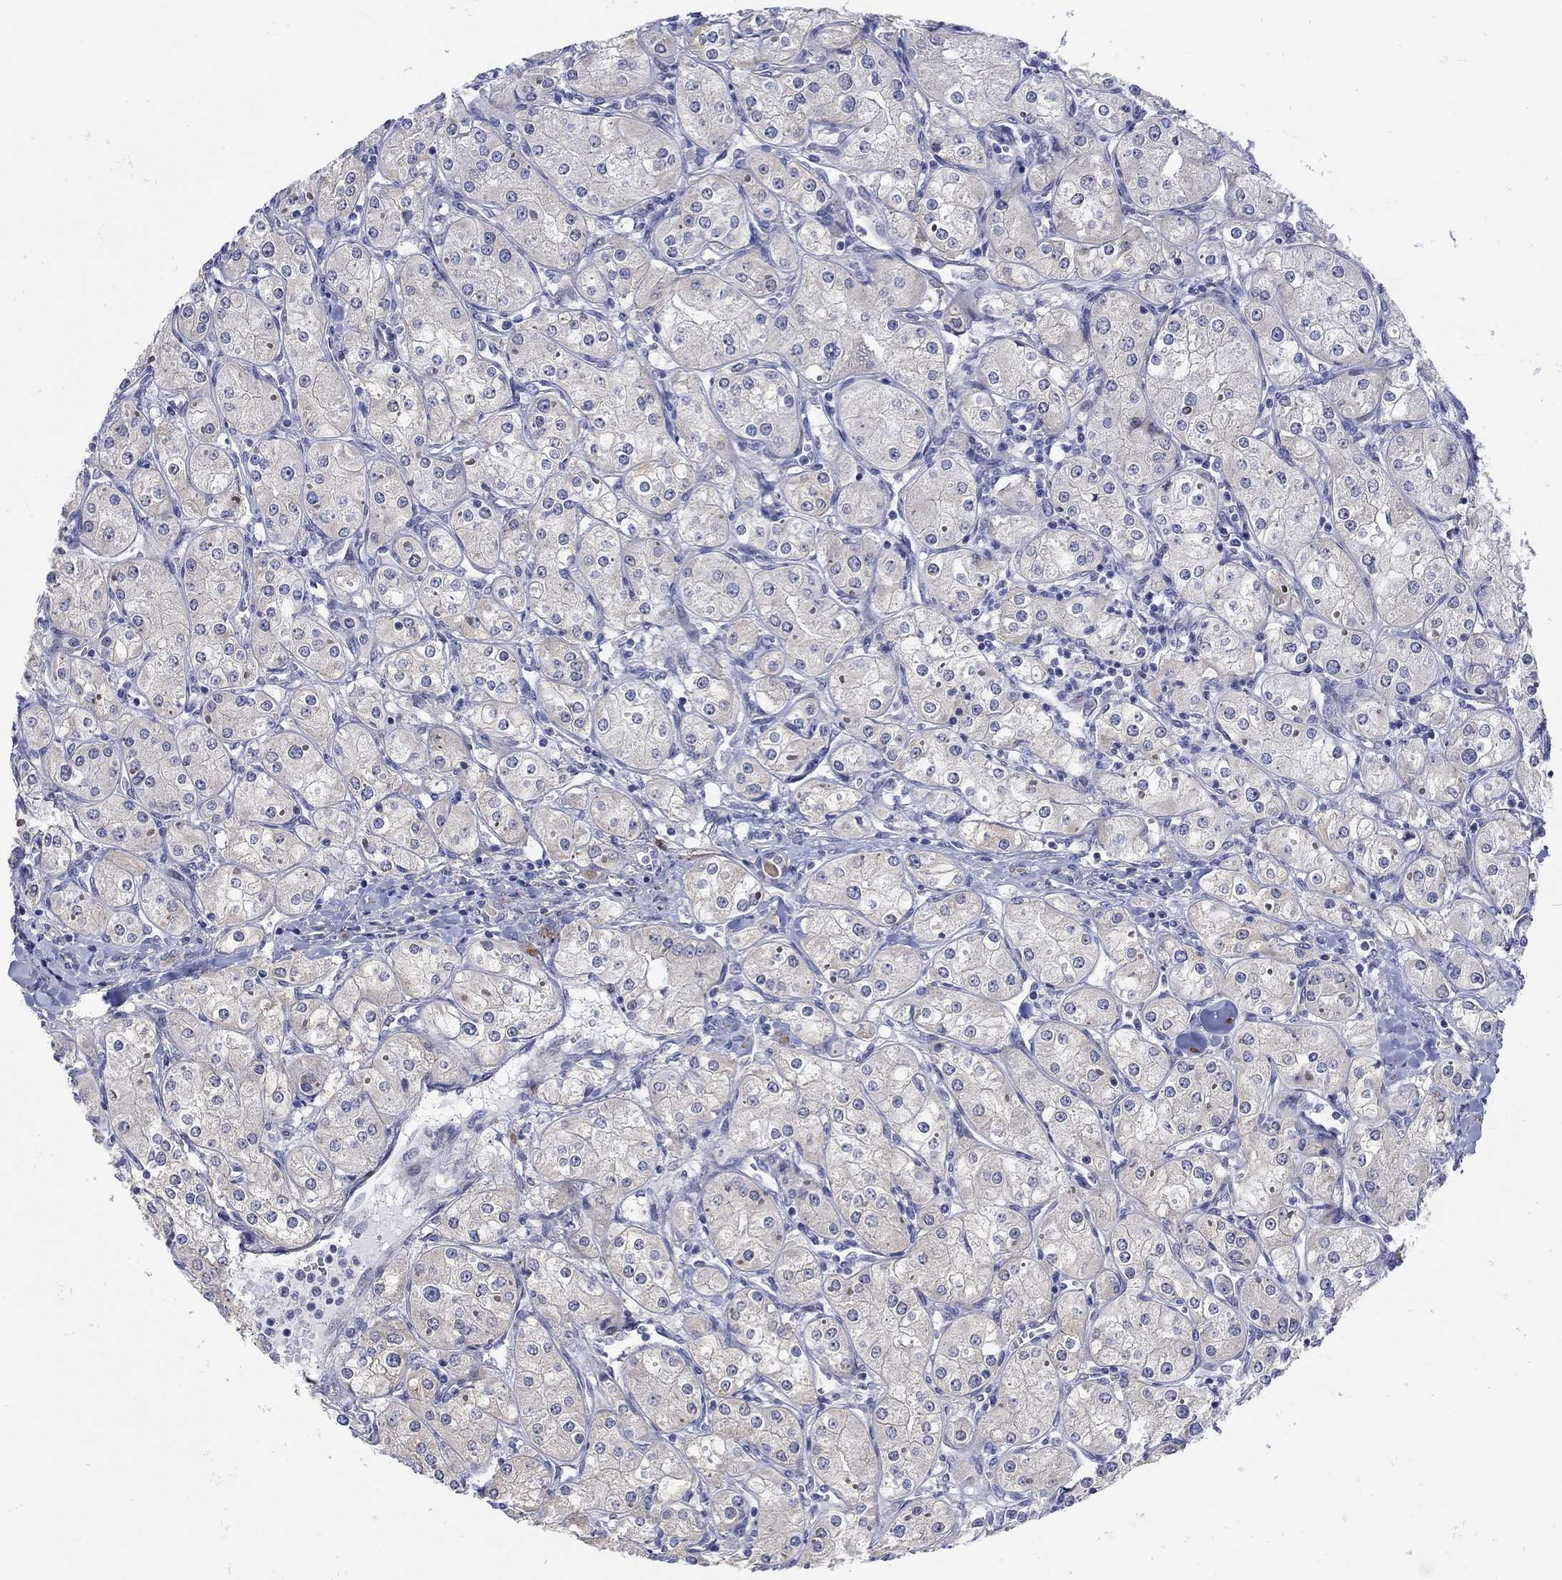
{"staining": {"intensity": "weak", "quantity": "<25%", "location": "cytoplasmic/membranous"}, "tissue": "renal cancer", "cell_type": "Tumor cells", "image_type": "cancer", "snomed": [{"axis": "morphology", "description": "Adenocarcinoma, NOS"}, {"axis": "topography", "description": "Kidney"}], "caption": "Tumor cells show no significant positivity in renal cancer (adenocarcinoma).", "gene": "SCN7A", "patient": {"sex": "male", "age": 77}}